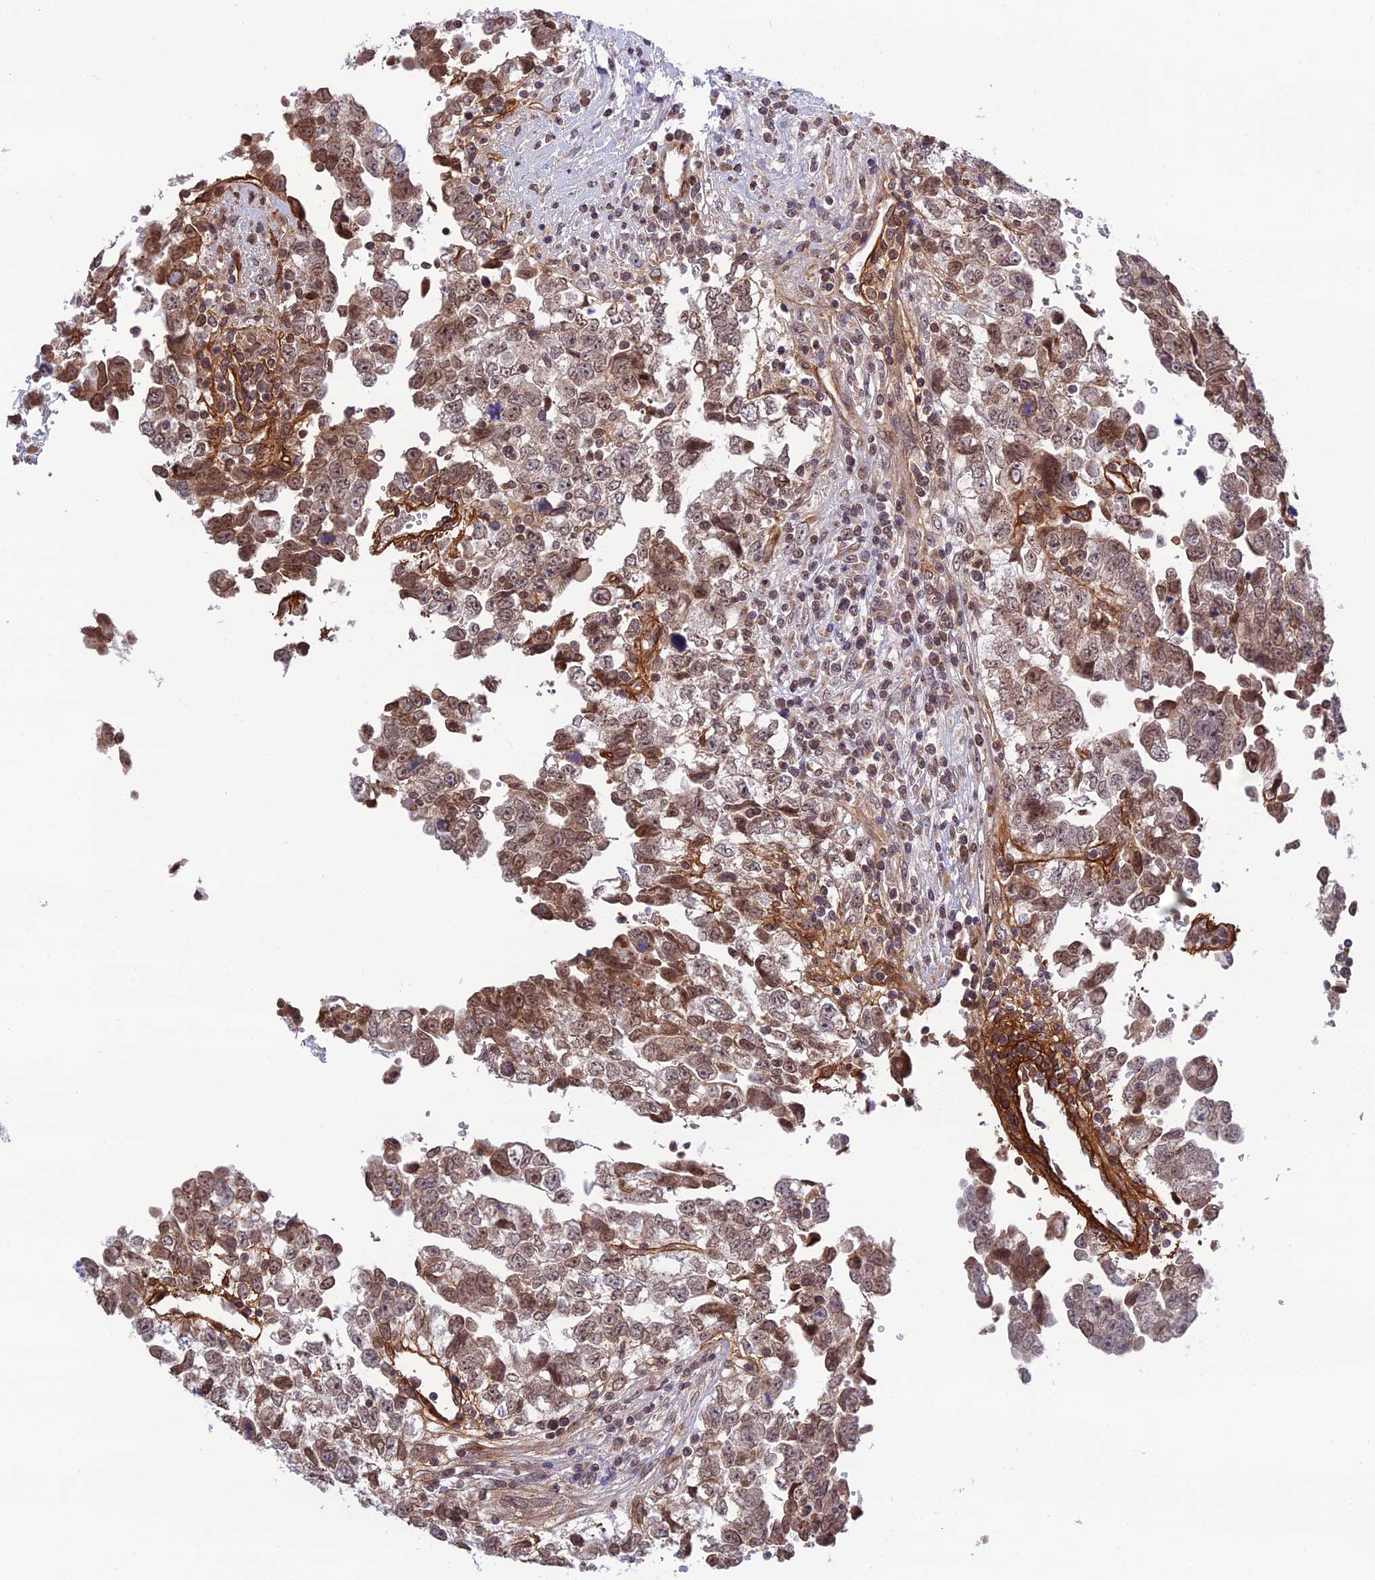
{"staining": {"intensity": "moderate", "quantity": ">75%", "location": "cytoplasmic/membranous,nuclear"}, "tissue": "testis cancer", "cell_type": "Tumor cells", "image_type": "cancer", "snomed": [{"axis": "morphology", "description": "Carcinoma, Embryonal, NOS"}, {"axis": "topography", "description": "Testis"}], "caption": "Immunohistochemical staining of testis cancer (embryonal carcinoma) demonstrates moderate cytoplasmic/membranous and nuclear protein staining in approximately >75% of tumor cells. (DAB = brown stain, brightfield microscopy at high magnification).", "gene": "REXO1", "patient": {"sex": "male", "age": 37}}